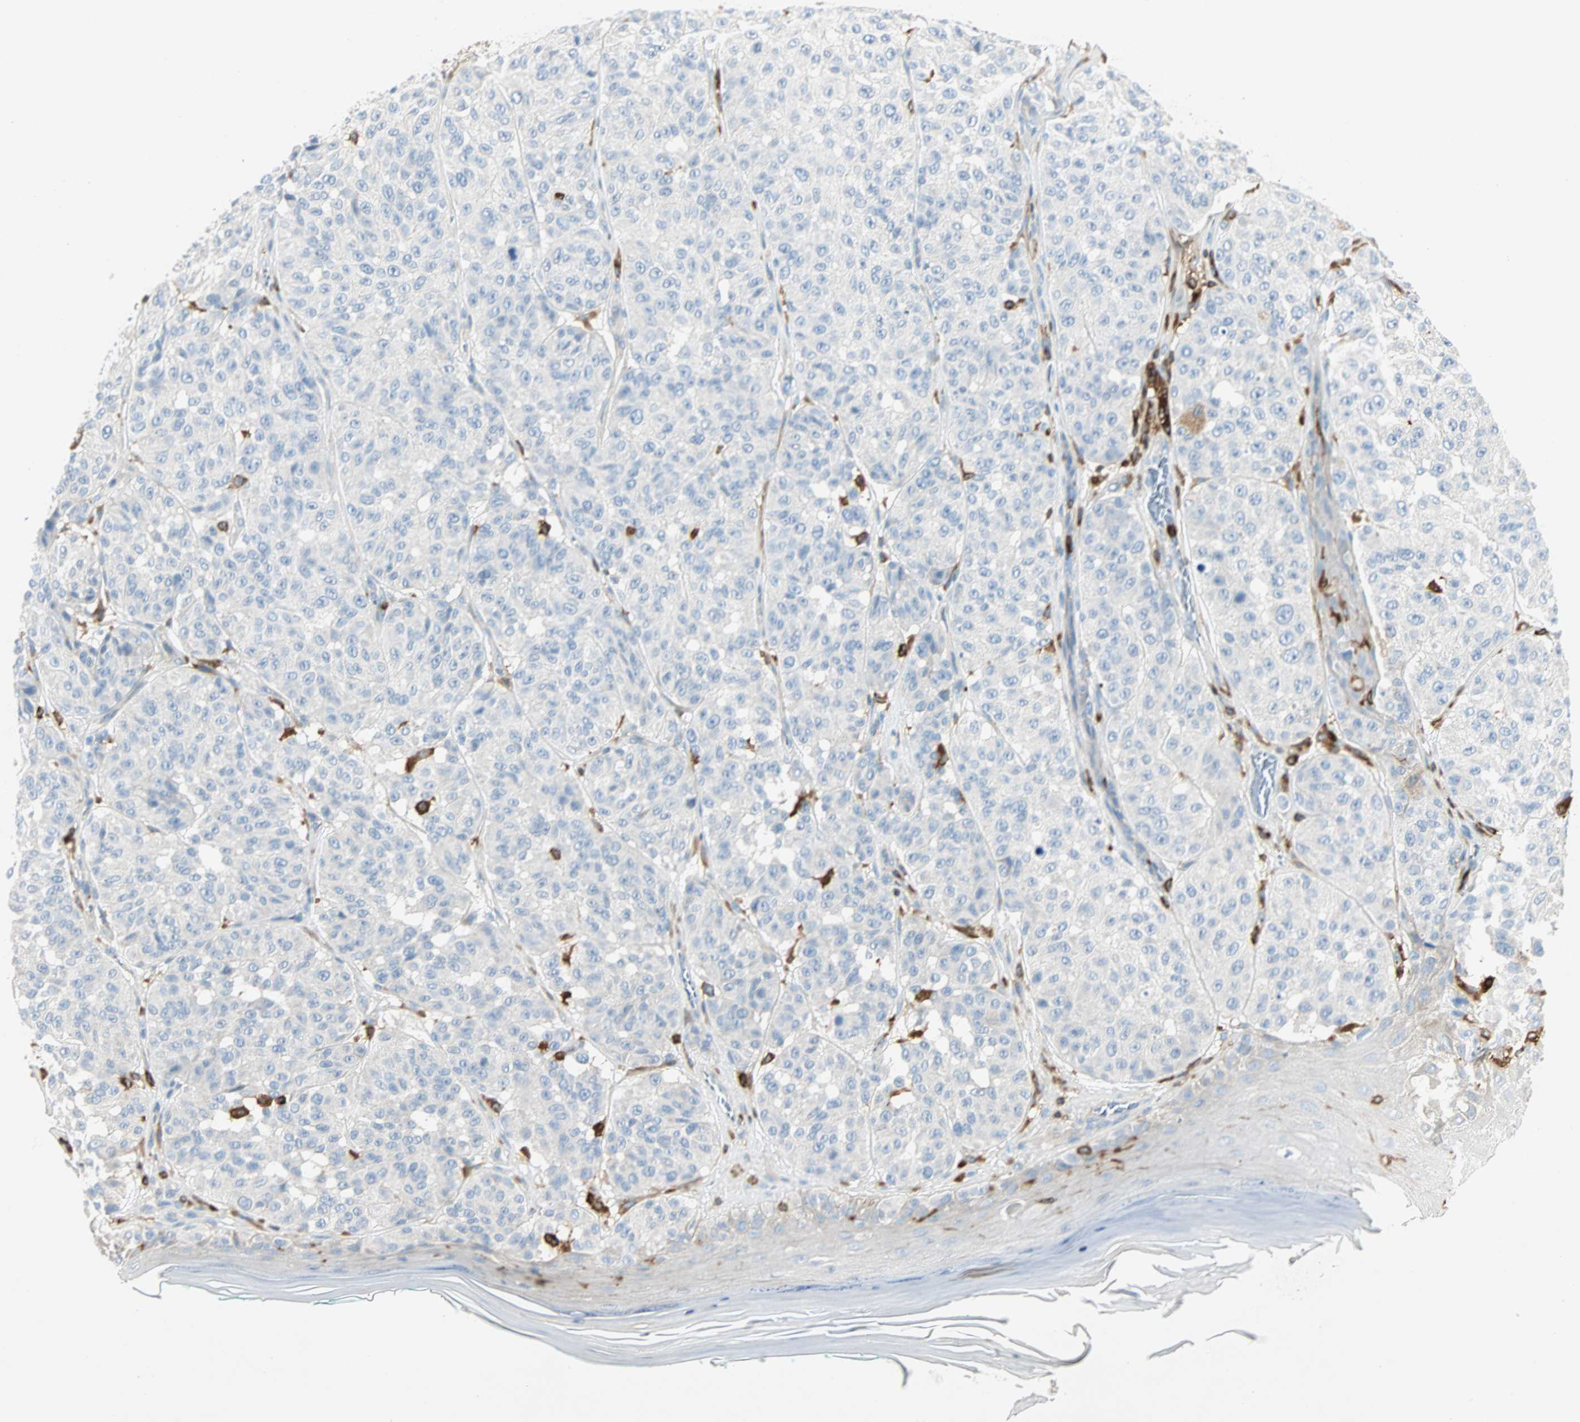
{"staining": {"intensity": "negative", "quantity": "none", "location": "none"}, "tissue": "melanoma", "cell_type": "Tumor cells", "image_type": "cancer", "snomed": [{"axis": "morphology", "description": "Malignant melanoma, NOS"}, {"axis": "topography", "description": "Skin"}], "caption": "Tumor cells show no significant positivity in malignant melanoma. Brightfield microscopy of immunohistochemistry (IHC) stained with DAB (brown) and hematoxylin (blue), captured at high magnification.", "gene": "FMNL1", "patient": {"sex": "female", "age": 46}}